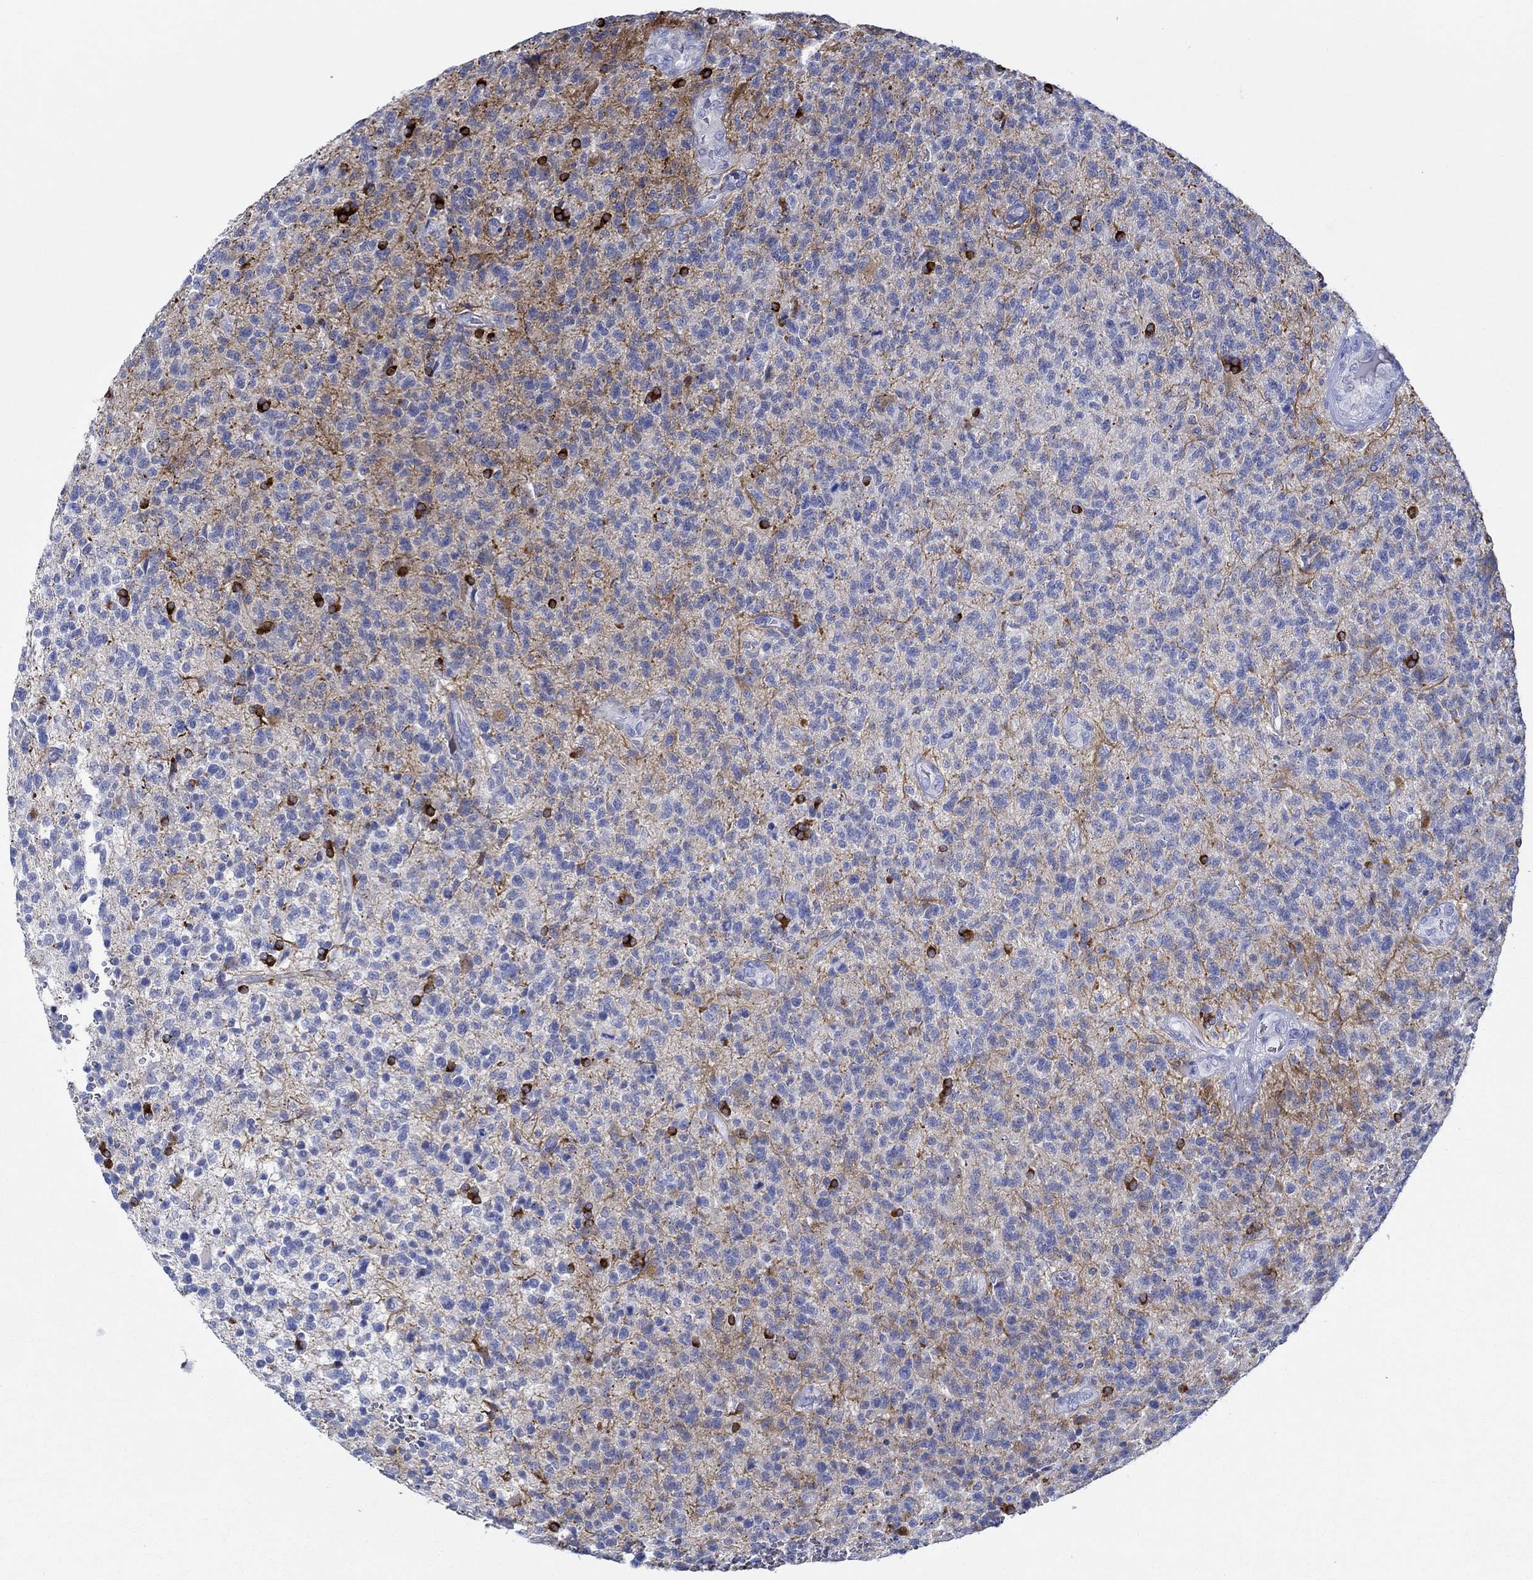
{"staining": {"intensity": "strong", "quantity": "<25%", "location": "cytoplasmic/membranous"}, "tissue": "glioma", "cell_type": "Tumor cells", "image_type": "cancer", "snomed": [{"axis": "morphology", "description": "Glioma, malignant, High grade"}, {"axis": "topography", "description": "Brain"}], "caption": "Immunohistochemistry (IHC) histopathology image of neoplastic tissue: glioma stained using immunohistochemistry (IHC) demonstrates medium levels of strong protein expression localized specifically in the cytoplasmic/membranous of tumor cells, appearing as a cytoplasmic/membranous brown color.", "gene": "IGFBP6", "patient": {"sex": "male", "age": 56}}